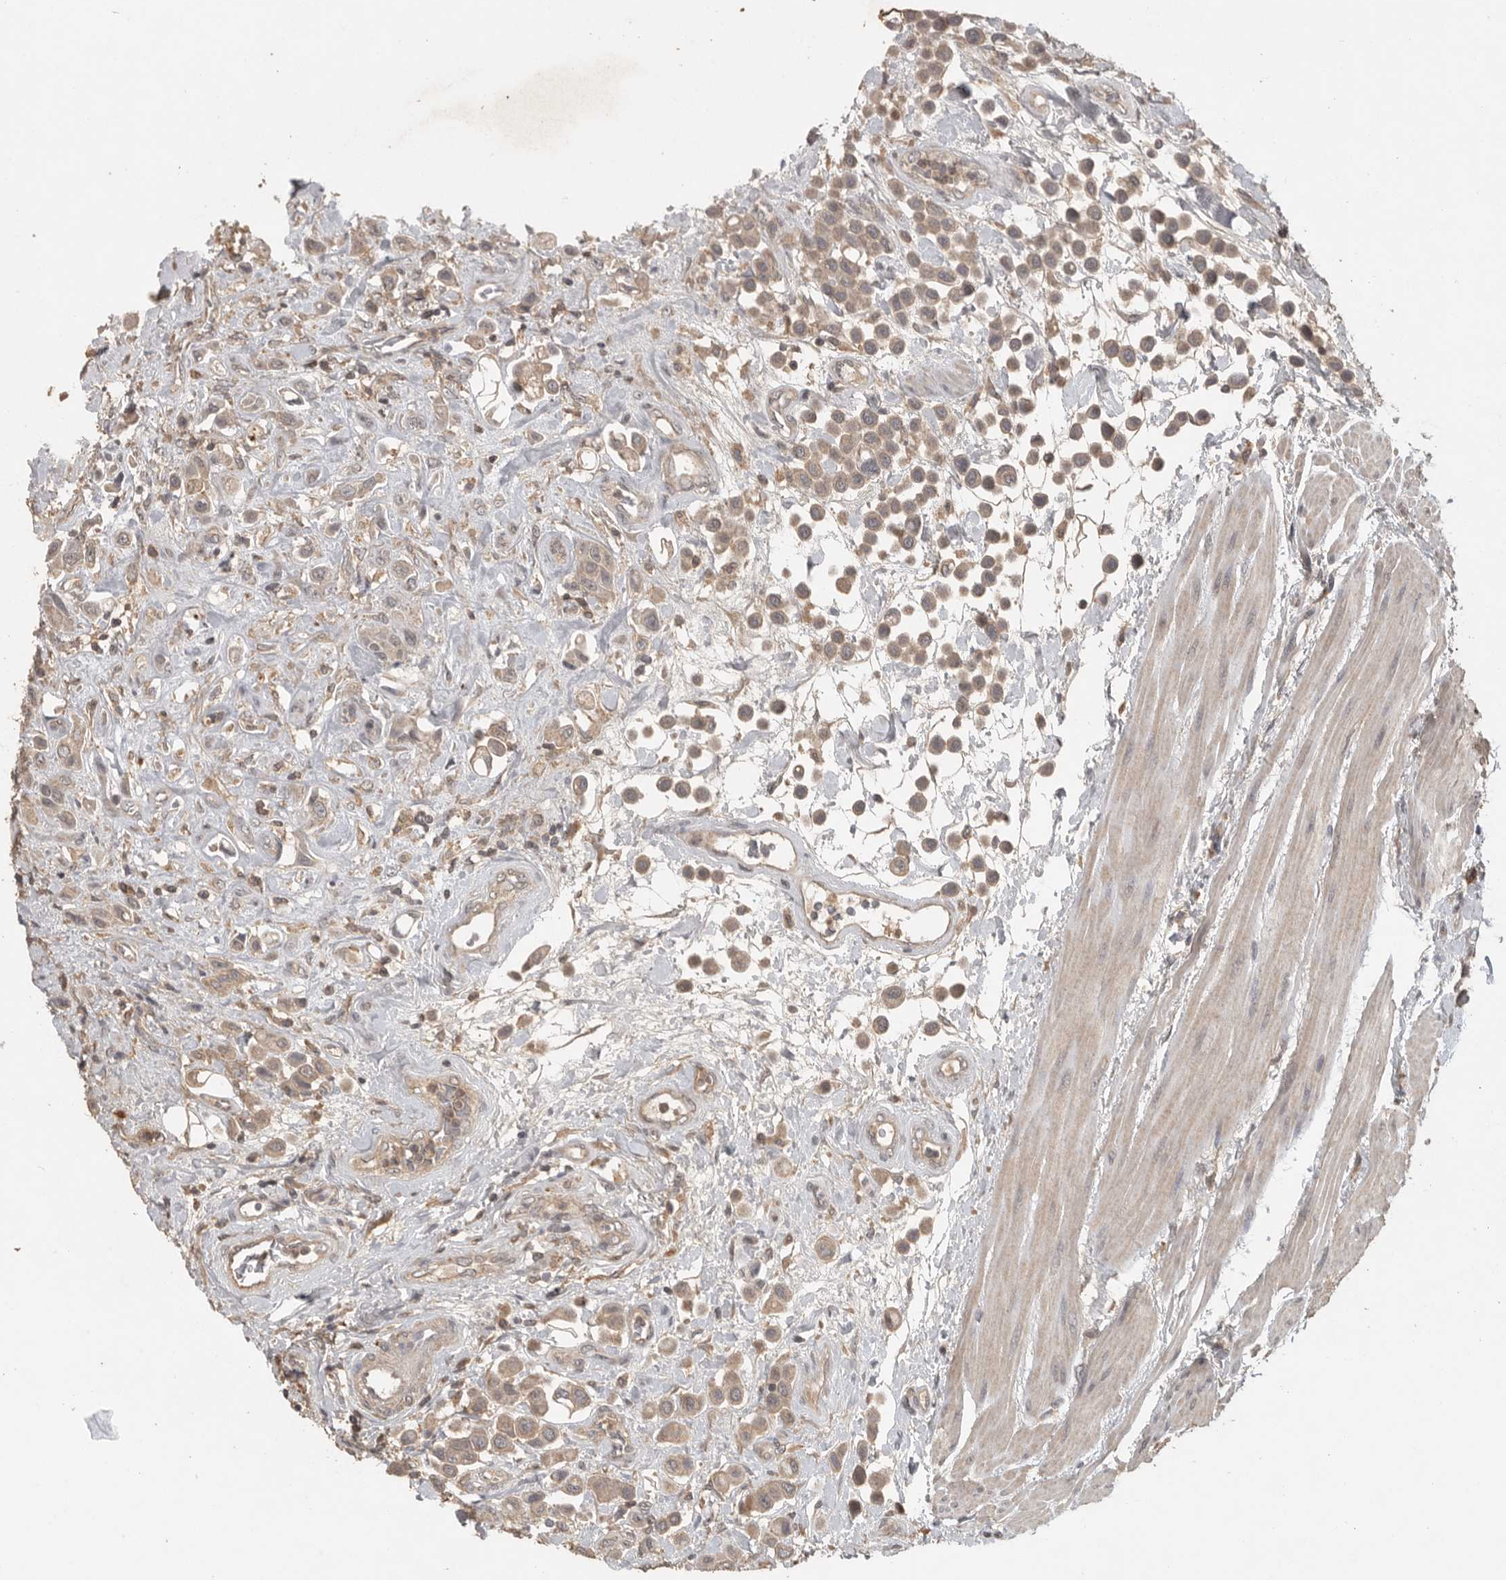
{"staining": {"intensity": "weak", "quantity": "25%-75%", "location": "cytoplasmic/membranous"}, "tissue": "urothelial cancer", "cell_type": "Tumor cells", "image_type": "cancer", "snomed": [{"axis": "morphology", "description": "Urothelial carcinoma, High grade"}, {"axis": "topography", "description": "Urinary bladder"}], "caption": "Weak cytoplasmic/membranous staining is seen in about 25%-75% of tumor cells in urothelial cancer. (DAB IHC, brown staining for protein, blue staining for nuclei).", "gene": "ADAMTS4", "patient": {"sex": "male", "age": 50}}